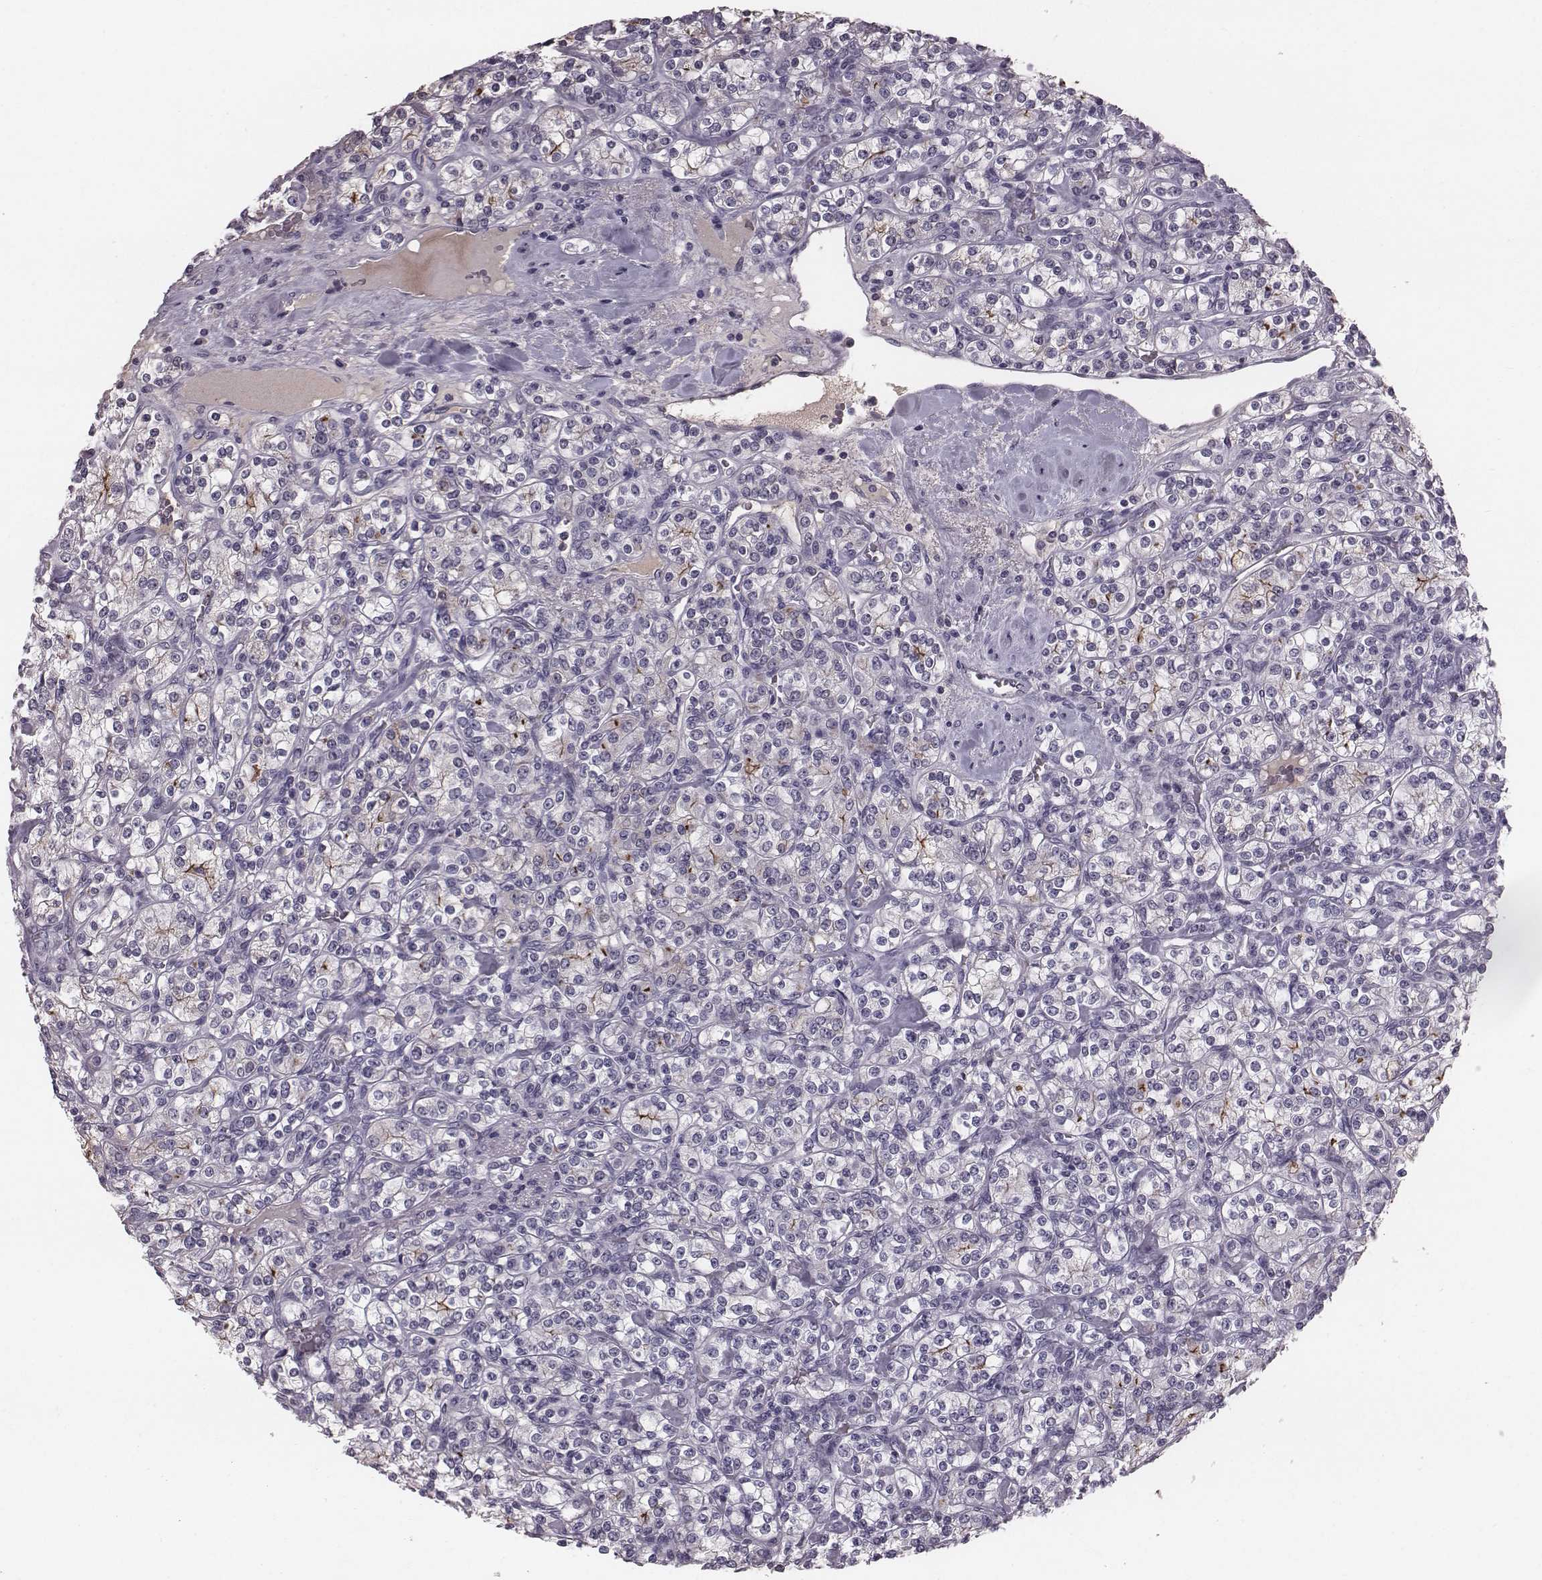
{"staining": {"intensity": "negative", "quantity": "none", "location": "none"}, "tissue": "renal cancer", "cell_type": "Tumor cells", "image_type": "cancer", "snomed": [{"axis": "morphology", "description": "Adenocarcinoma, NOS"}, {"axis": "topography", "description": "Kidney"}], "caption": "An image of human renal adenocarcinoma is negative for staining in tumor cells.", "gene": "SMIM24", "patient": {"sex": "male", "age": 77}}